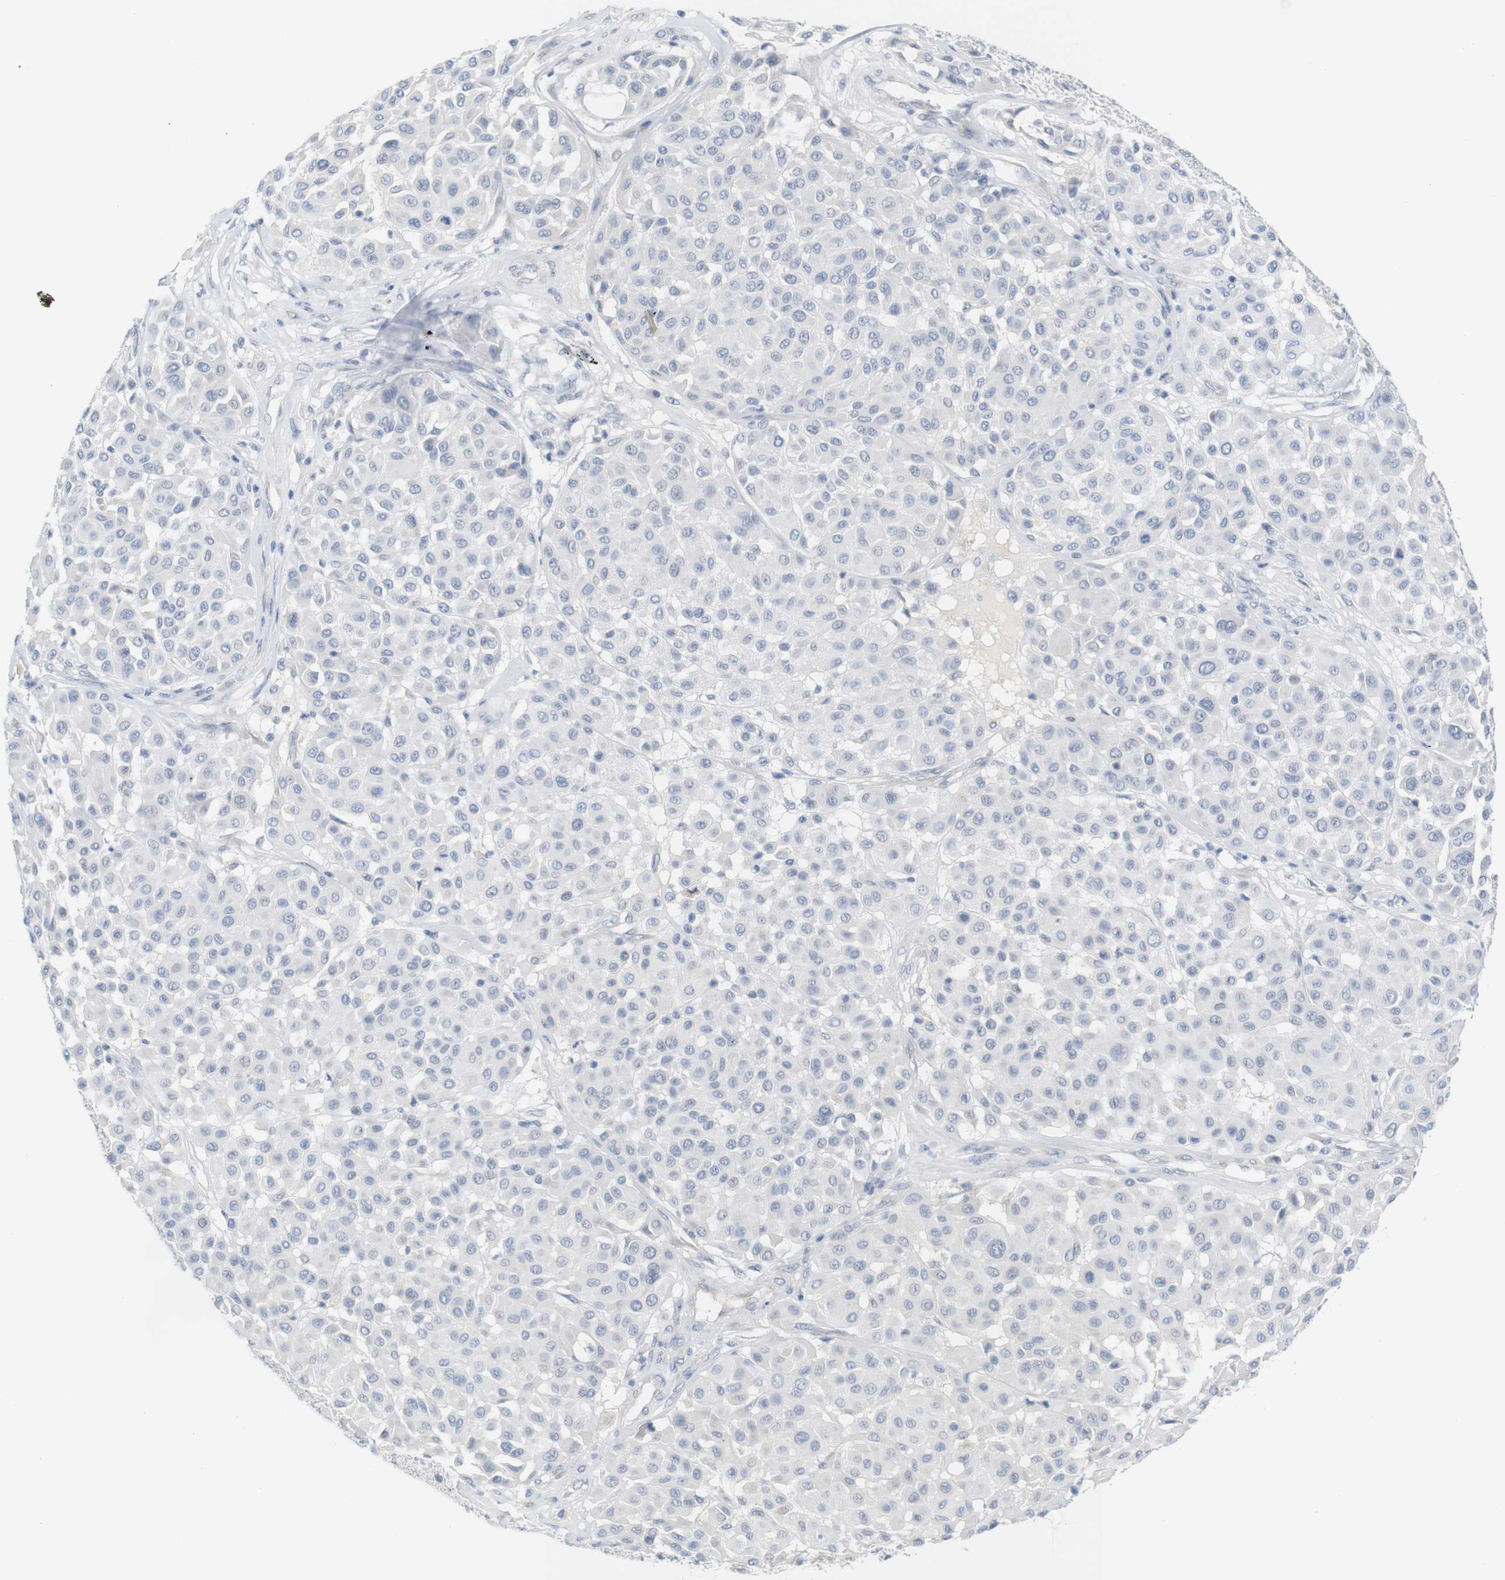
{"staining": {"intensity": "negative", "quantity": "none", "location": "none"}, "tissue": "melanoma", "cell_type": "Tumor cells", "image_type": "cancer", "snomed": [{"axis": "morphology", "description": "Malignant melanoma, Metastatic site"}, {"axis": "topography", "description": "Soft tissue"}], "caption": "The immunohistochemistry (IHC) image has no significant staining in tumor cells of melanoma tissue.", "gene": "RGS9", "patient": {"sex": "male", "age": 41}}